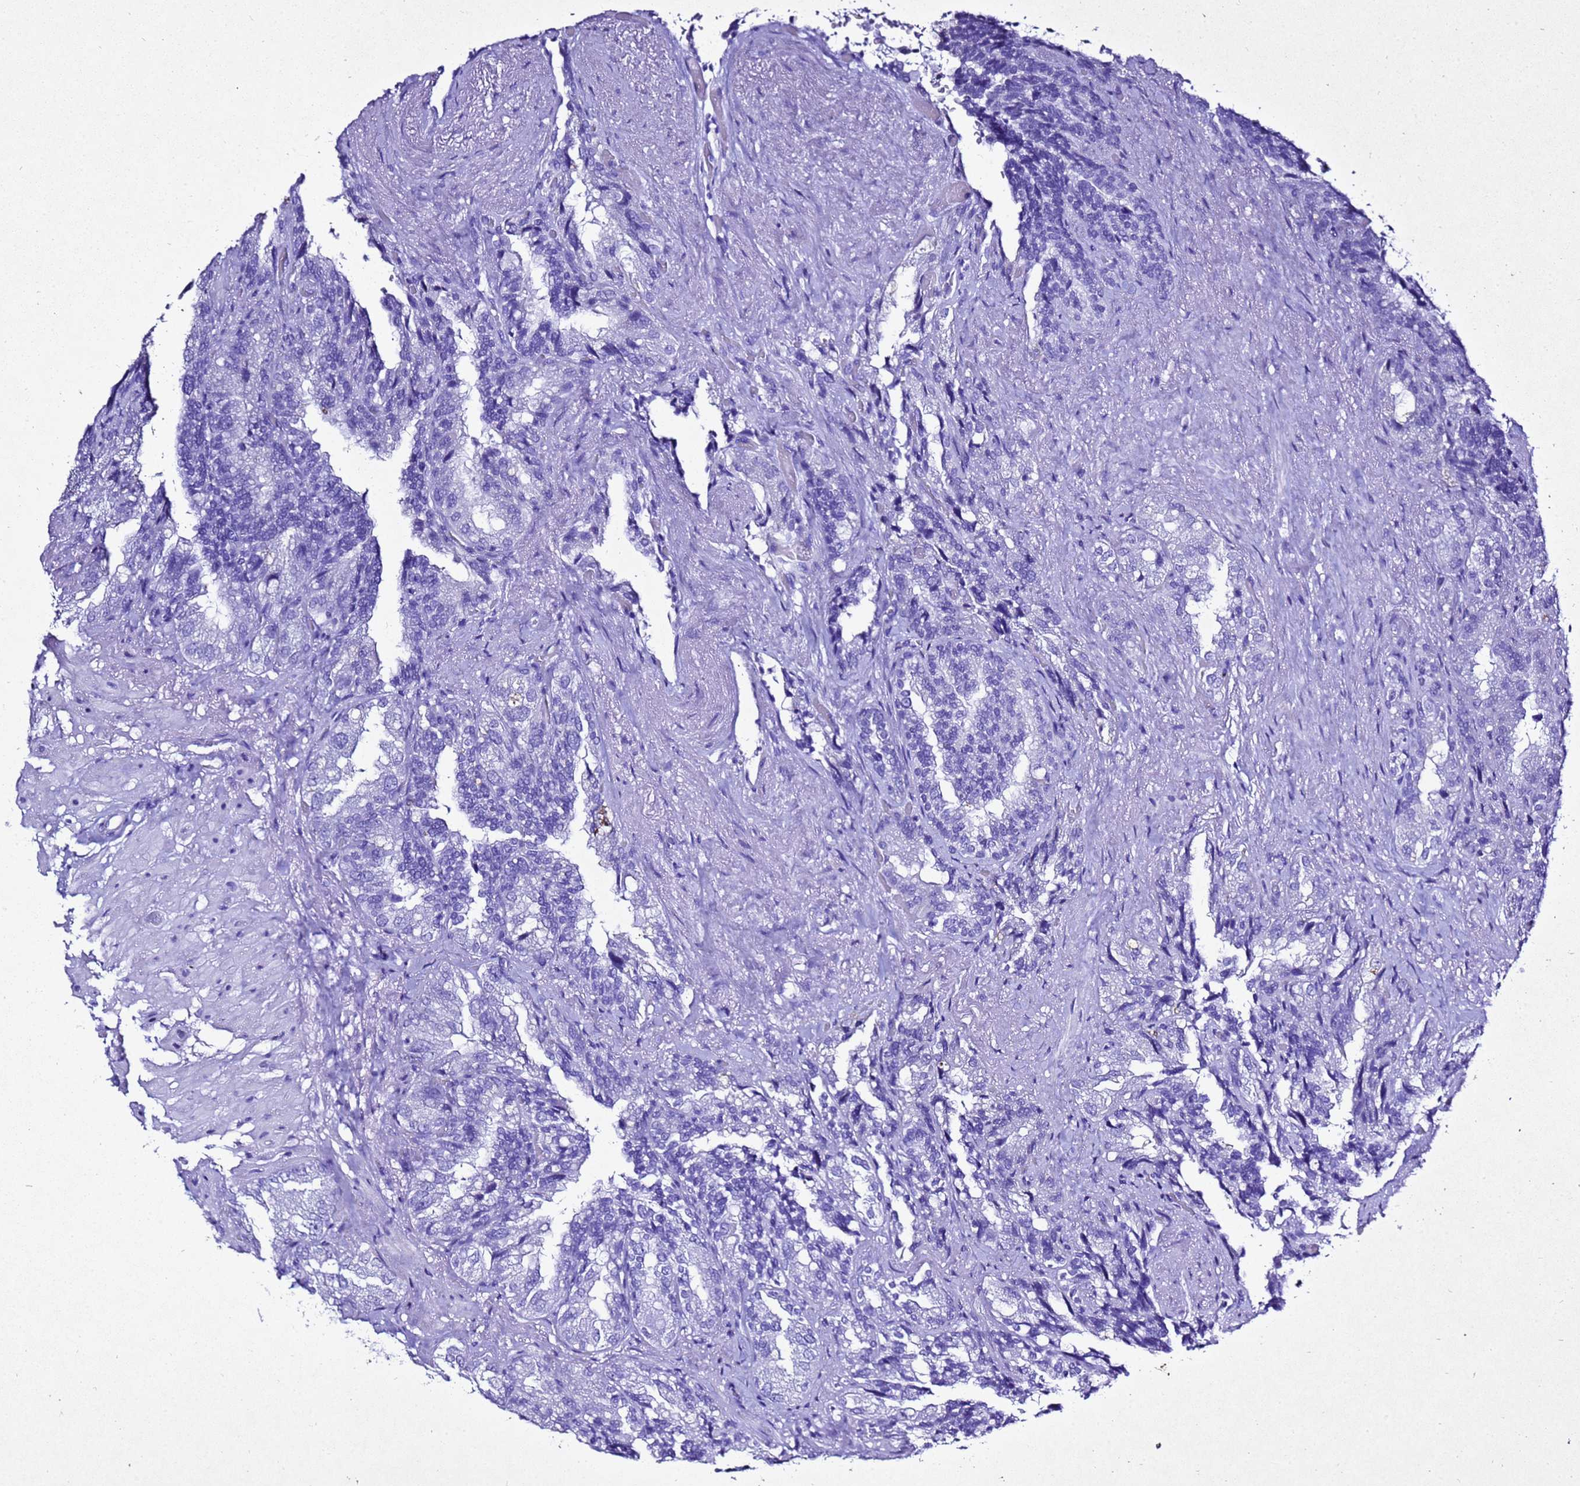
{"staining": {"intensity": "negative", "quantity": "none", "location": "none"}, "tissue": "seminal vesicle", "cell_type": "Glandular cells", "image_type": "normal", "snomed": [{"axis": "morphology", "description": "Normal tissue, NOS"}, {"axis": "topography", "description": "Seminal veicle"}, {"axis": "topography", "description": "Peripheral nerve tissue"}], "caption": "Immunohistochemical staining of unremarkable seminal vesicle exhibits no significant staining in glandular cells. The staining is performed using DAB (3,3'-diaminobenzidine) brown chromogen with nuclei counter-stained in using hematoxylin.", "gene": "LIPF", "patient": {"sex": "male", "age": 63}}